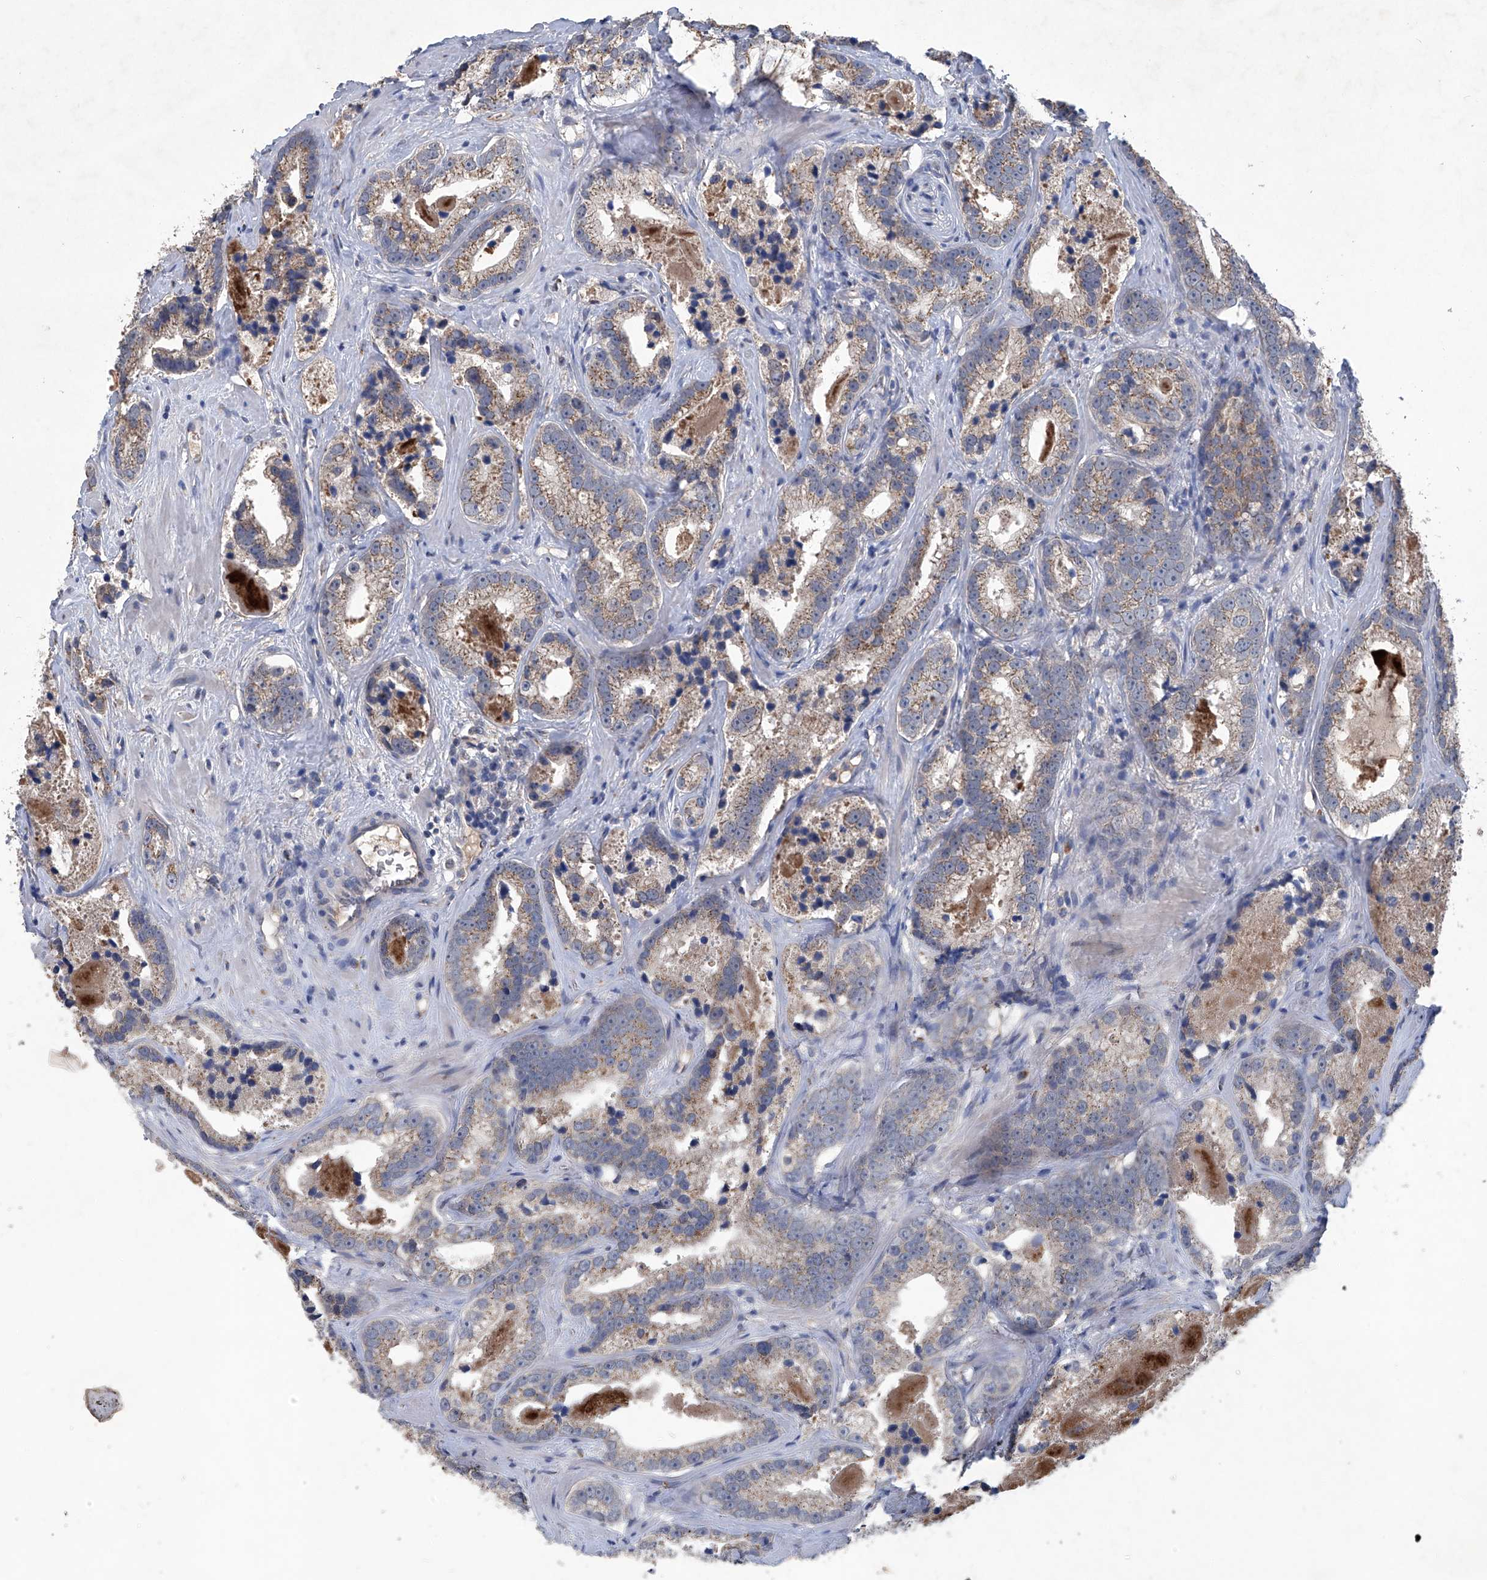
{"staining": {"intensity": "weak", "quantity": ">75%", "location": "cytoplasmic/membranous"}, "tissue": "prostate cancer", "cell_type": "Tumor cells", "image_type": "cancer", "snomed": [{"axis": "morphology", "description": "Adenocarcinoma, High grade"}, {"axis": "topography", "description": "Prostate"}], "caption": "About >75% of tumor cells in prostate cancer show weak cytoplasmic/membranous protein expression as visualized by brown immunohistochemical staining.", "gene": "PCSK5", "patient": {"sex": "male", "age": 62}}